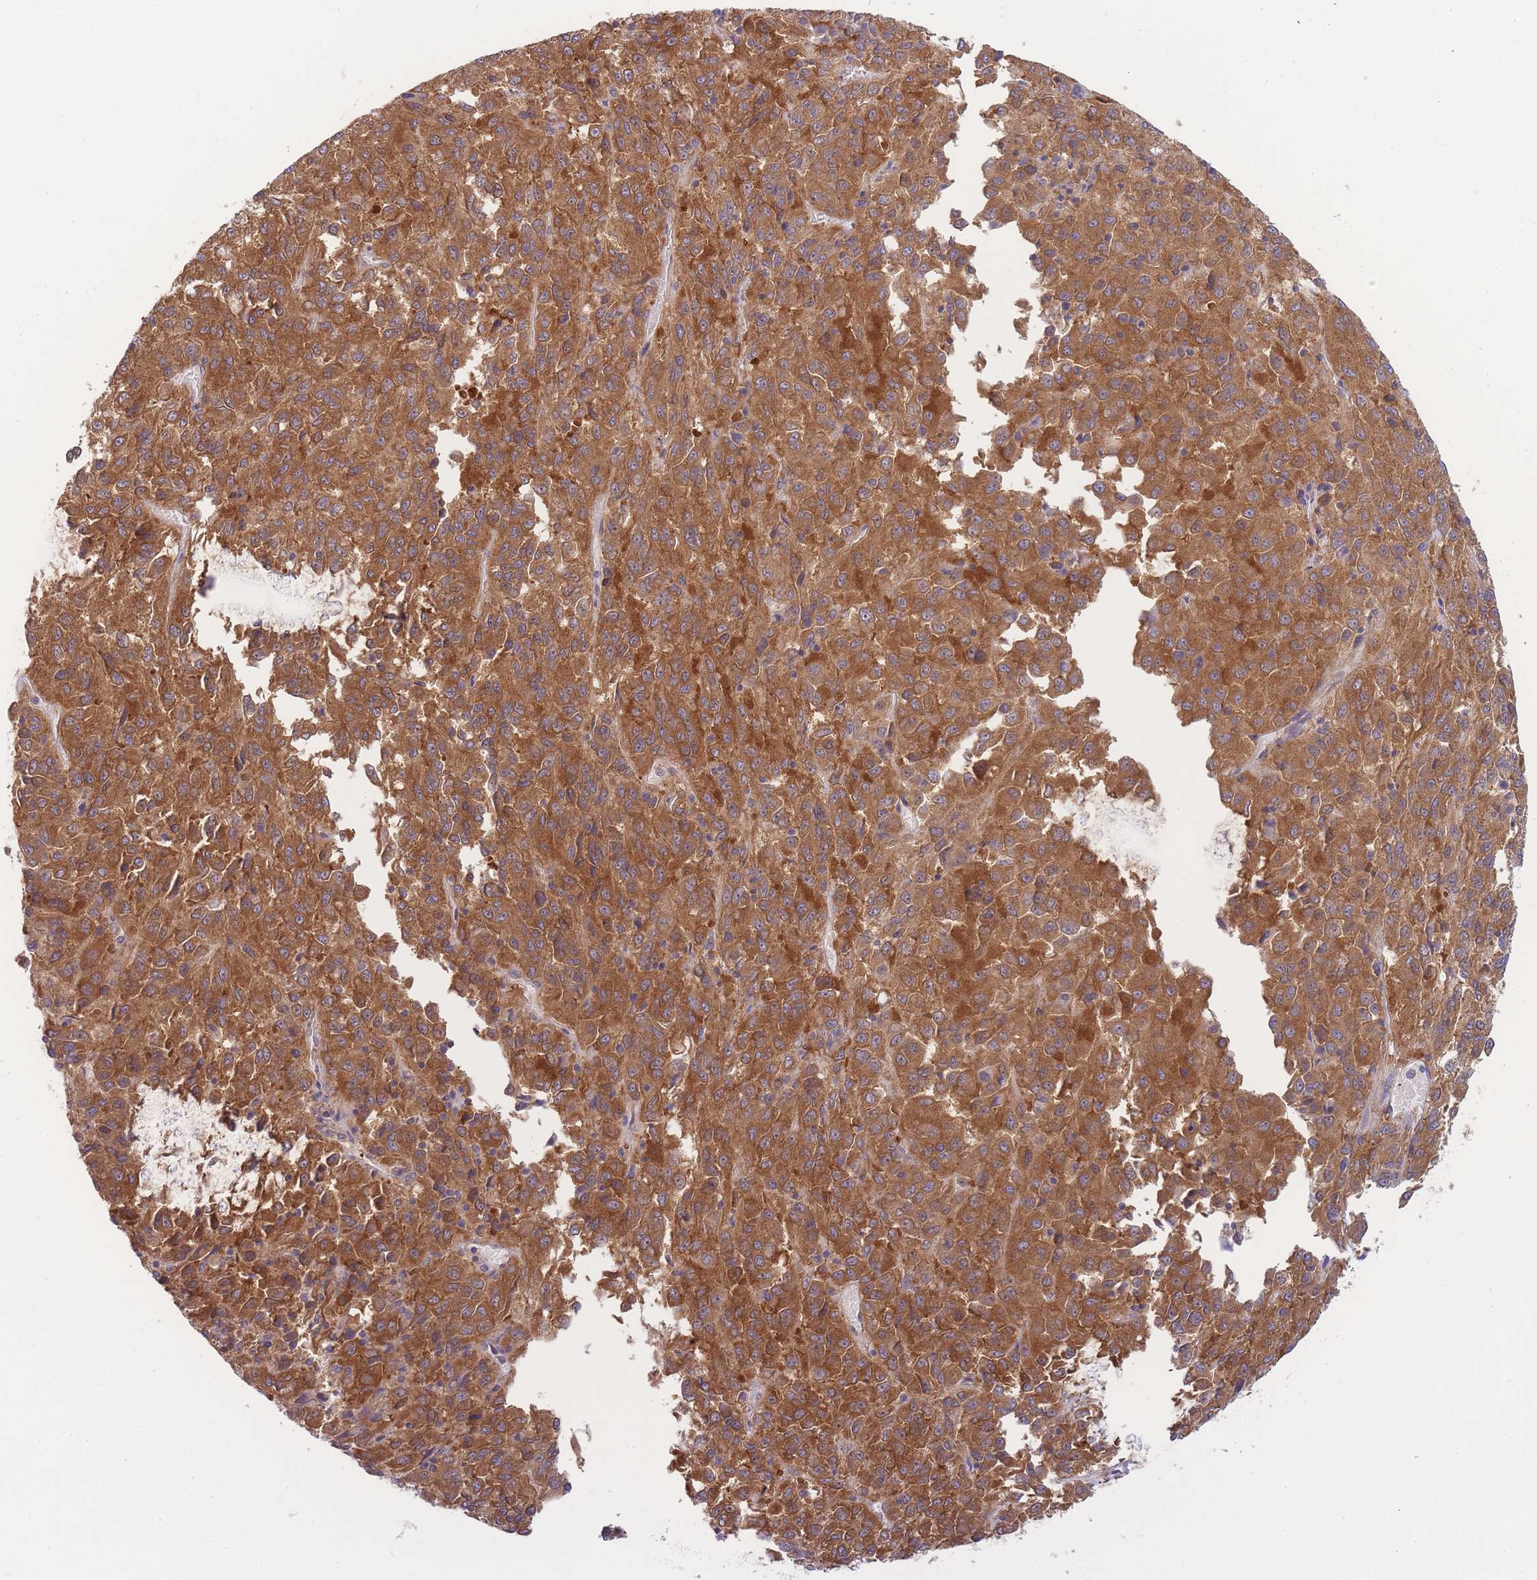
{"staining": {"intensity": "moderate", "quantity": ">75%", "location": "cytoplasmic/membranous"}, "tissue": "melanoma", "cell_type": "Tumor cells", "image_type": "cancer", "snomed": [{"axis": "morphology", "description": "Malignant melanoma, Metastatic site"}, {"axis": "topography", "description": "Lung"}], "caption": "Immunohistochemistry (IHC) histopathology image of human melanoma stained for a protein (brown), which exhibits medium levels of moderate cytoplasmic/membranous positivity in approximately >75% of tumor cells.", "gene": "PFDN6", "patient": {"sex": "male", "age": 64}}